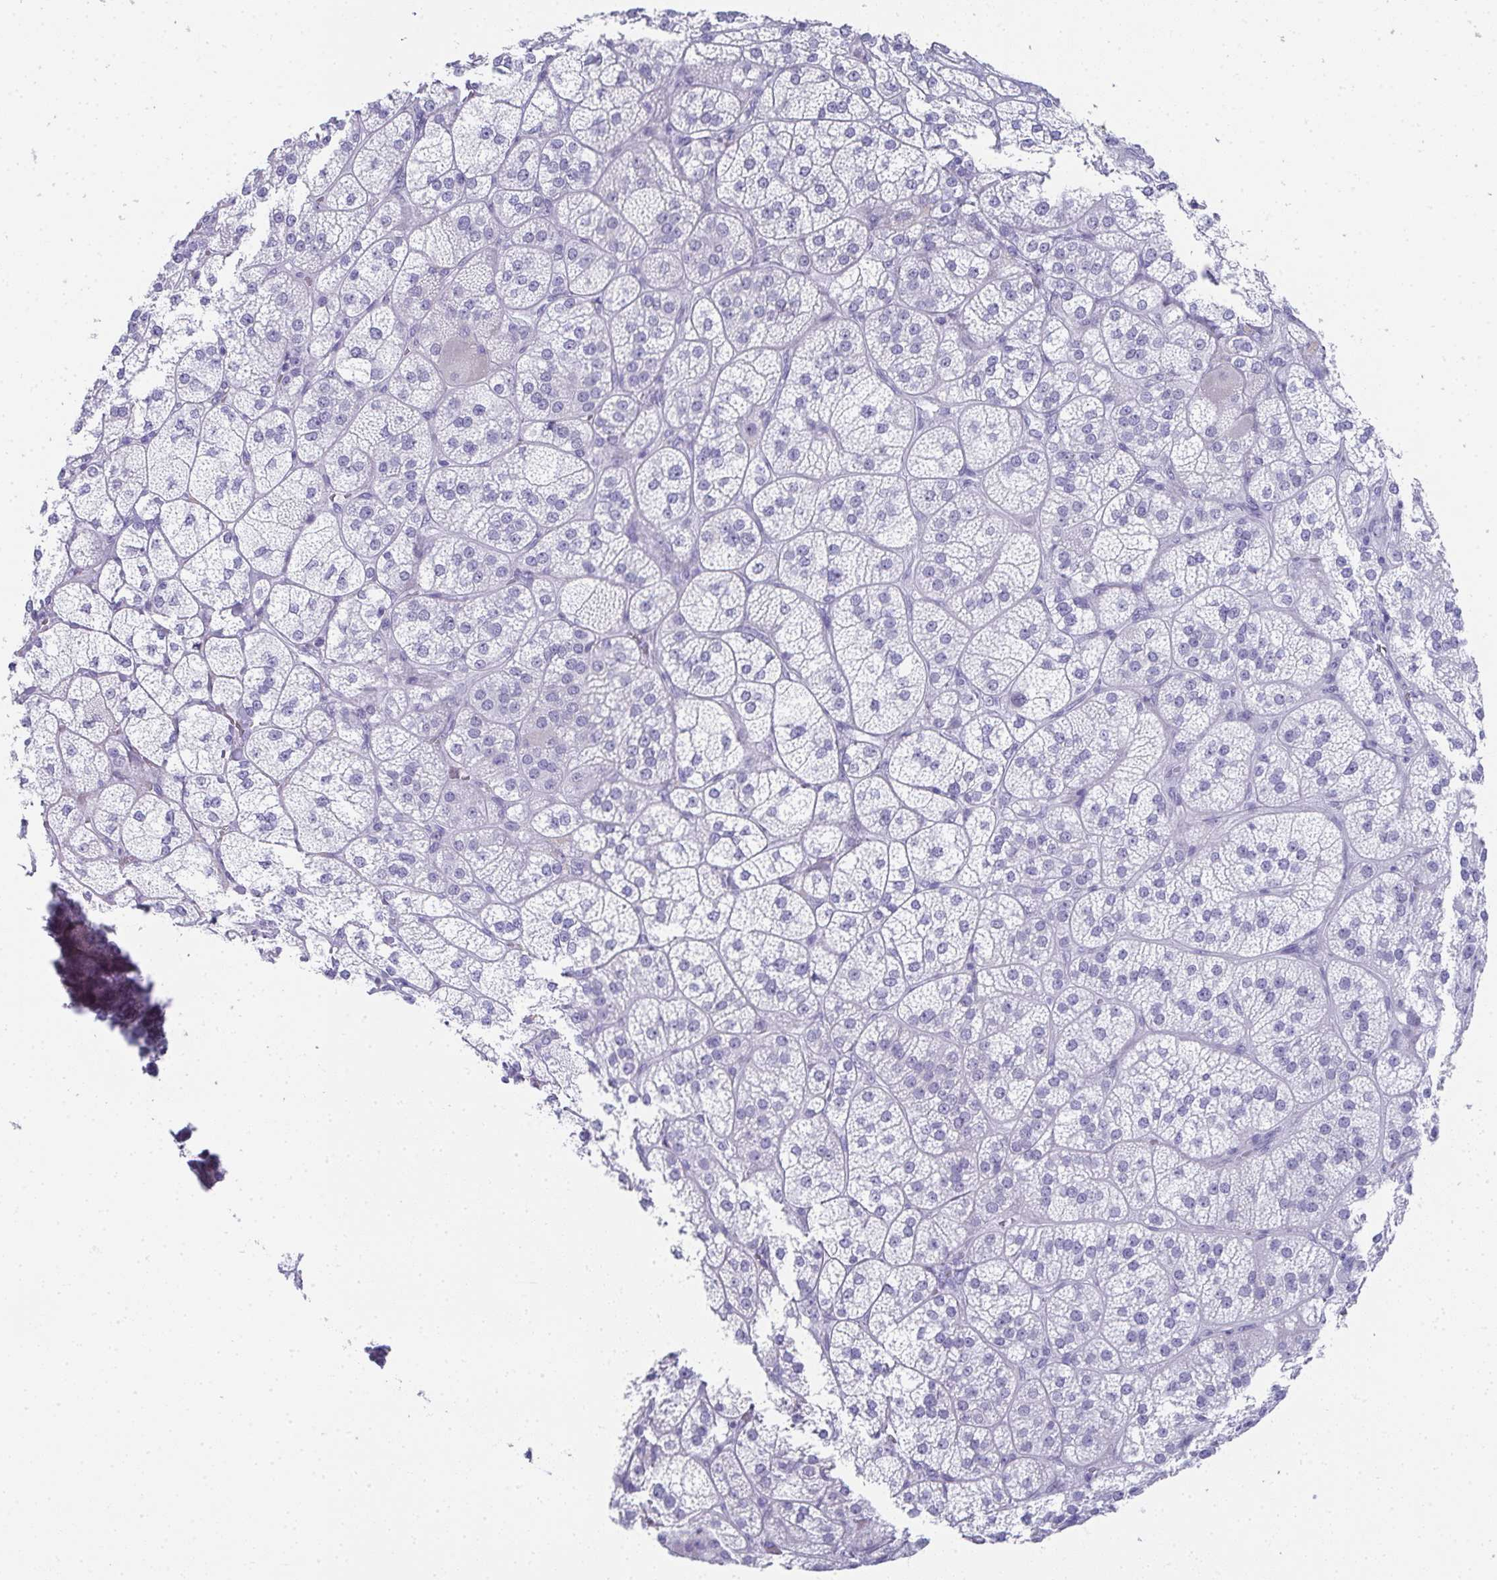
{"staining": {"intensity": "negative", "quantity": "none", "location": "none"}, "tissue": "adrenal gland", "cell_type": "Glandular cells", "image_type": "normal", "snomed": [{"axis": "morphology", "description": "Normal tissue, NOS"}, {"axis": "topography", "description": "Adrenal gland"}], "caption": "Human adrenal gland stained for a protein using IHC demonstrates no staining in glandular cells.", "gene": "SYCP1", "patient": {"sex": "female", "age": 60}}